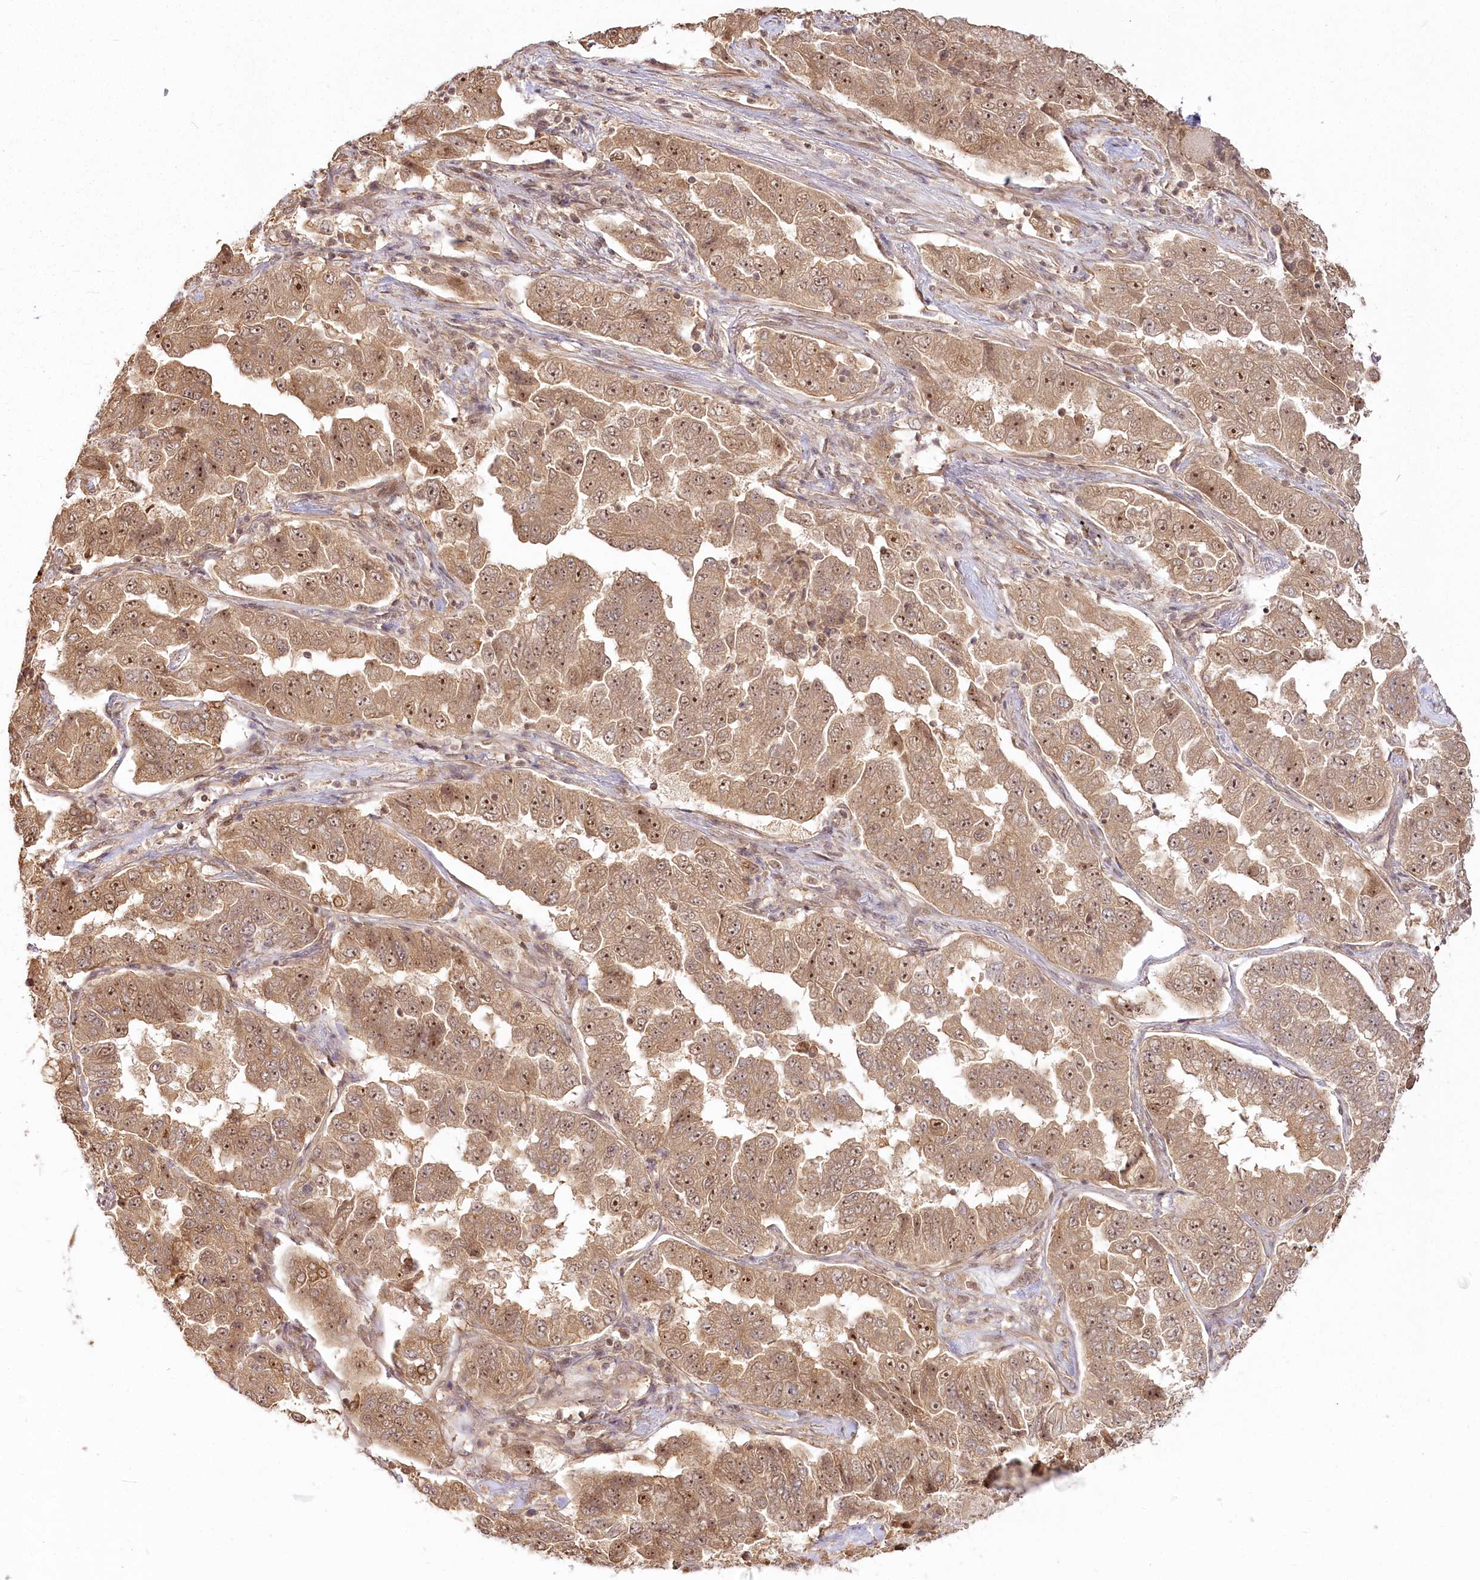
{"staining": {"intensity": "strong", "quantity": ">75%", "location": "cytoplasmic/membranous,nuclear"}, "tissue": "lung cancer", "cell_type": "Tumor cells", "image_type": "cancer", "snomed": [{"axis": "morphology", "description": "Adenocarcinoma, NOS"}, {"axis": "topography", "description": "Lung"}], "caption": "Adenocarcinoma (lung) stained for a protein demonstrates strong cytoplasmic/membranous and nuclear positivity in tumor cells. The protein is stained brown, and the nuclei are stained in blue (DAB IHC with brightfield microscopy, high magnification).", "gene": "R3HDM2", "patient": {"sex": "female", "age": 51}}